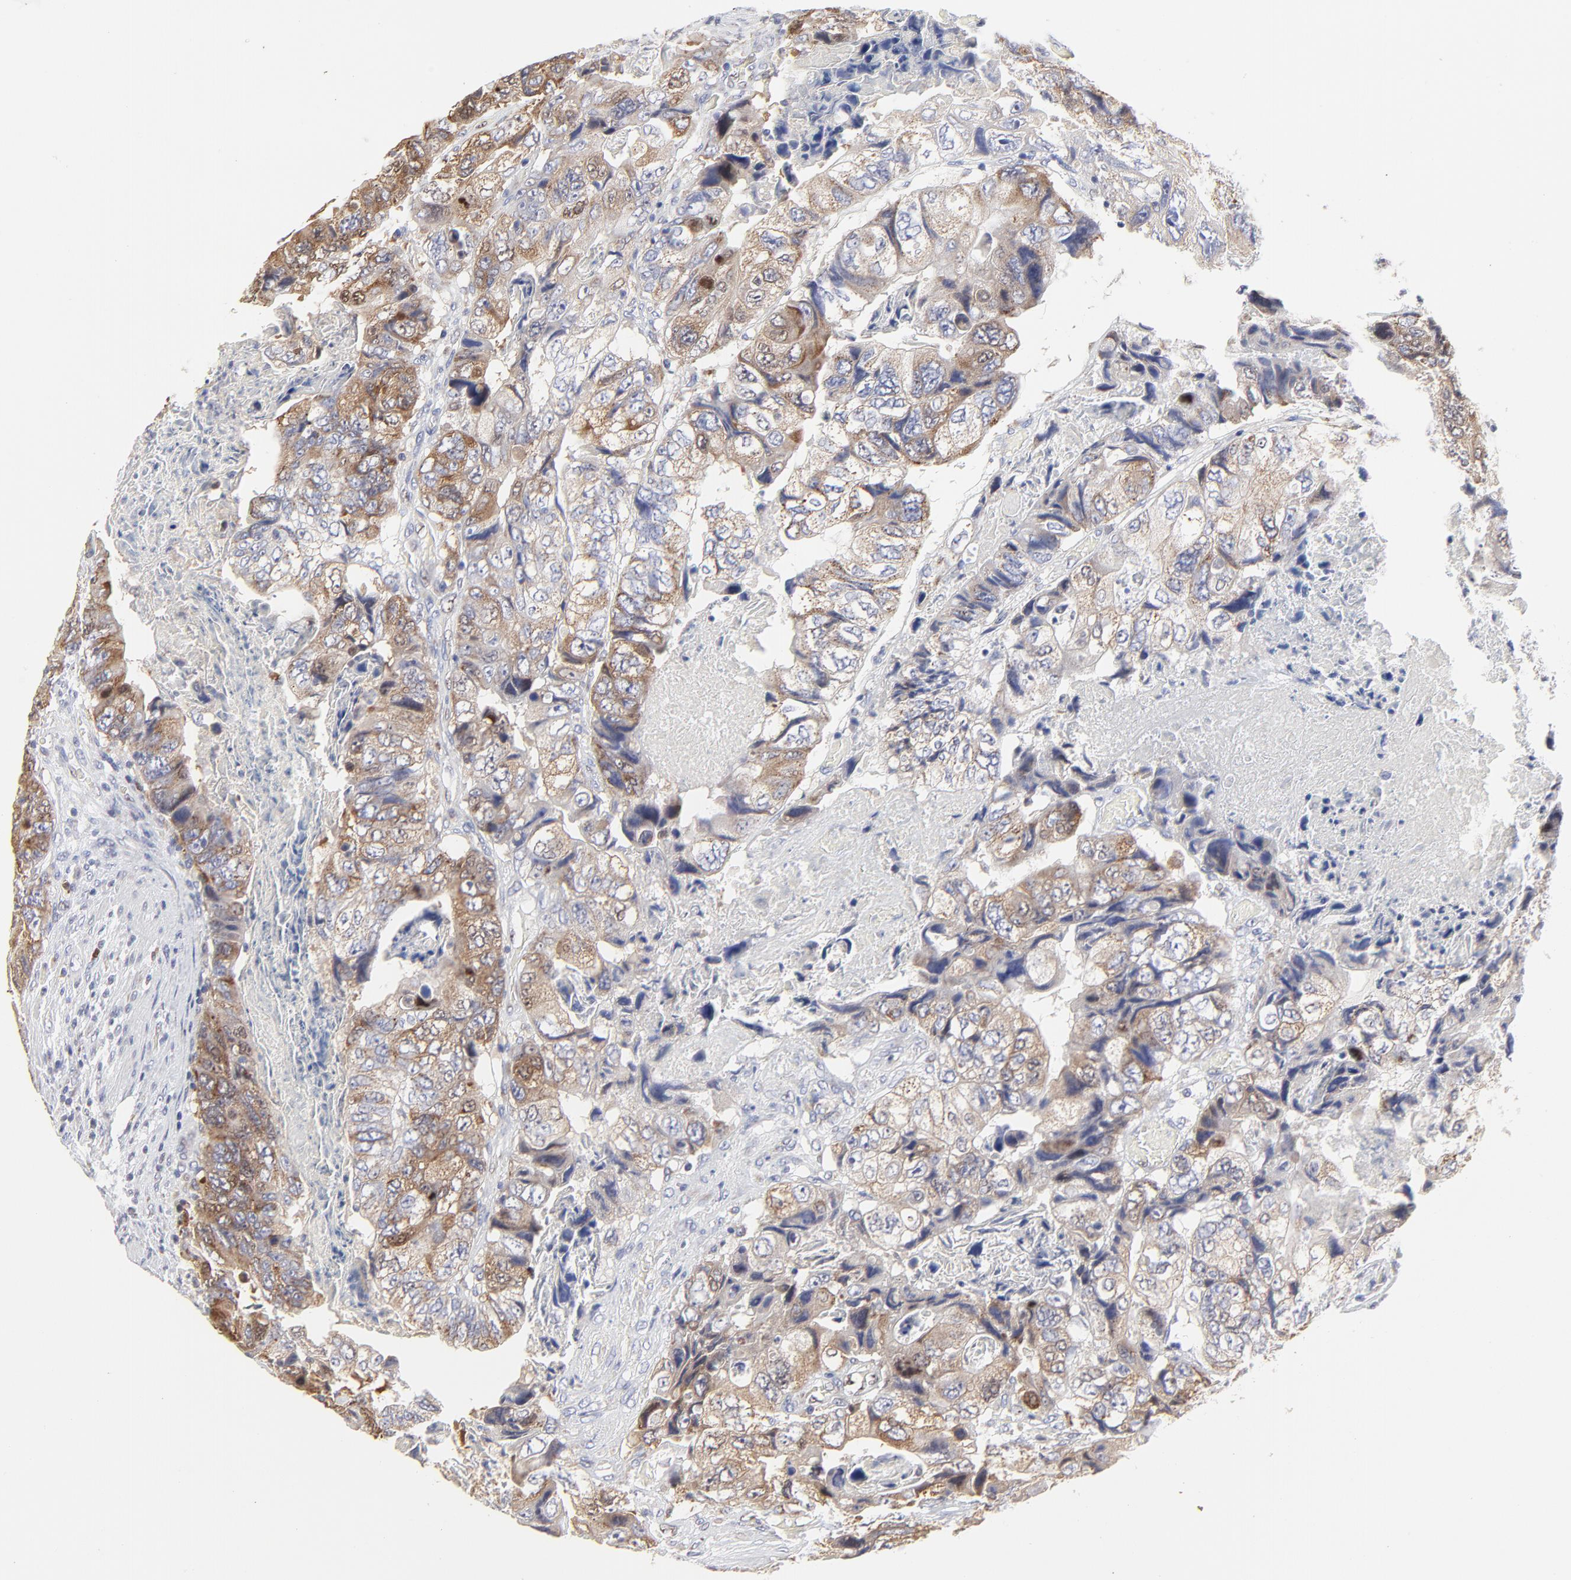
{"staining": {"intensity": "weak", "quantity": "25%-75%", "location": "cytoplasmic/membranous"}, "tissue": "colorectal cancer", "cell_type": "Tumor cells", "image_type": "cancer", "snomed": [{"axis": "morphology", "description": "Adenocarcinoma, NOS"}, {"axis": "topography", "description": "Rectum"}], "caption": "DAB immunohistochemical staining of human colorectal adenocarcinoma shows weak cytoplasmic/membranous protein expression in approximately 25%-75% of tumor cells.", "gene": "NCAPH", "patient": {"sex": "female", "age": 82}}